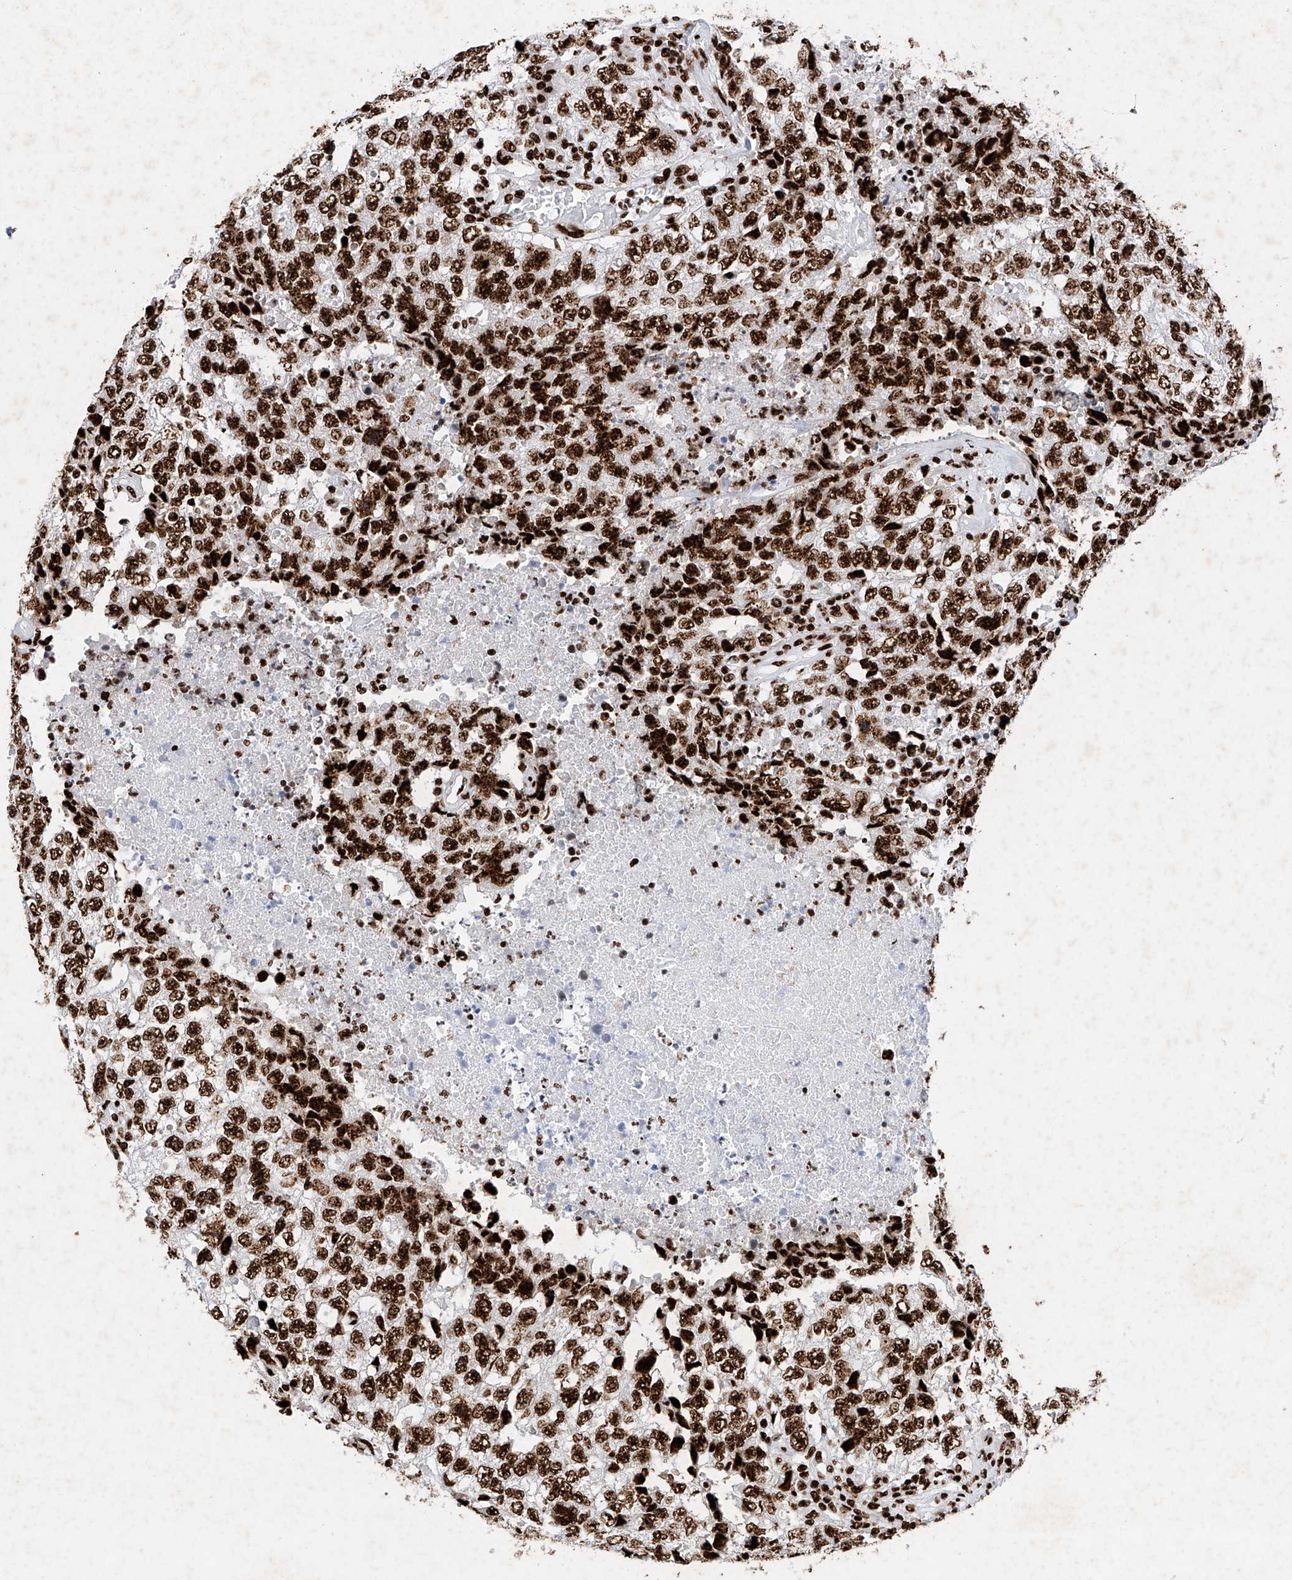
{"staining": {"intensity": "strong", "quantity": ">75%", "location": "nuclear"}, "tissue": "testis cancer", "cell_type": "Tumor cells", "image_type": "cancer", "snomed": [{"axis": "morphology", "description": "Necrosis, NOS"}, {"axis": "morphology", "description": "Carcinoma, Embryonal, NOS"}, {"axis": "topography", "description": "Testis"}], "caption": "Testis embryonal carcinoma stained with a brown dye shows strong nuclear positive positivity in approximately >75% of tumor cells.", "gene": "SRSF6", "patient": {"sex": "male", "age": 19}}